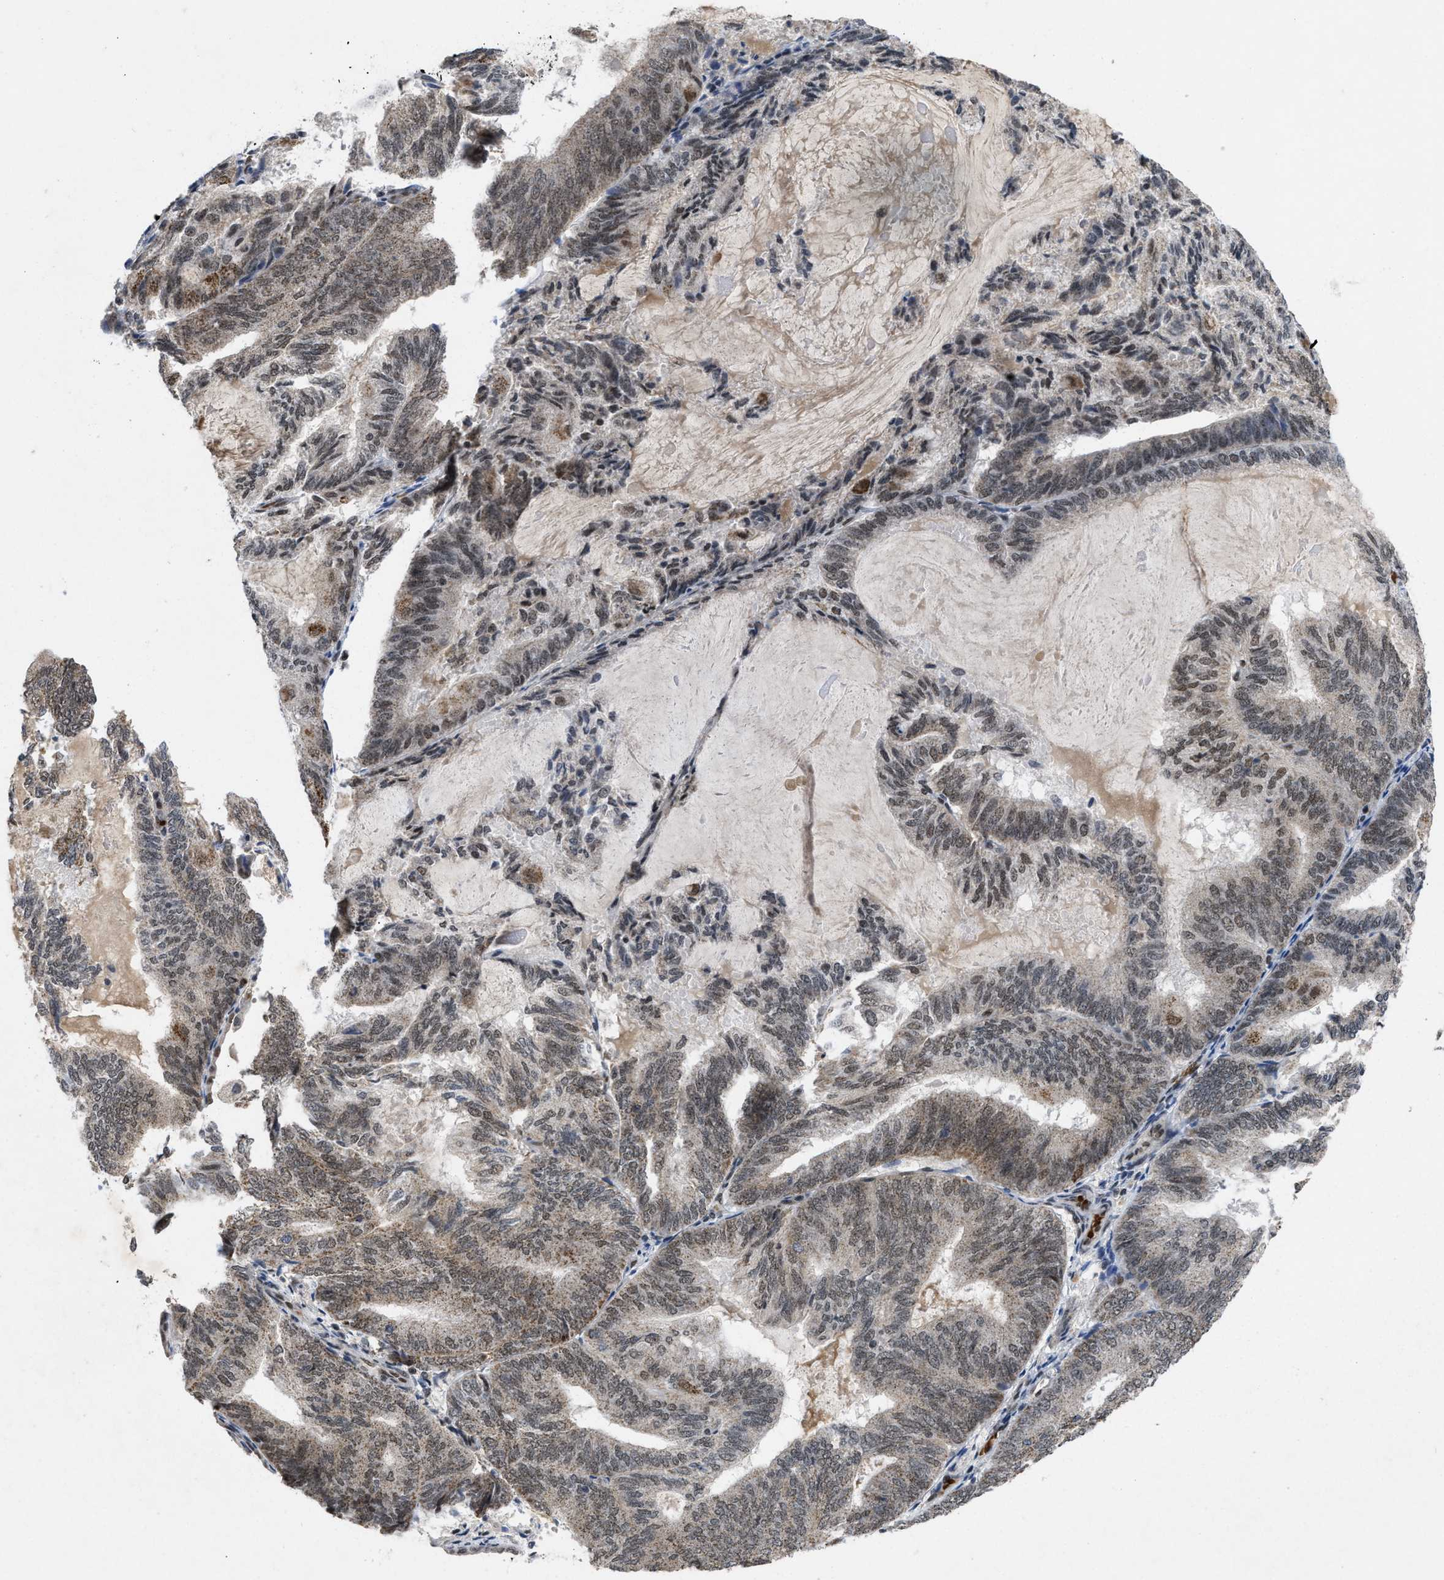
{"staining": {"intensity": "weak", "quantity": ">75%", "location": "nuclear"}, "tissue": "endometrial cancer", "cell_type": "Tumor cells", "image_type": "cancer", "snomed": [{"axis": "morphology", "description": "Adenocarcinoma, NOS"}, {"axis": "topography", "description": "Endometrium"}], "caption": "IHC photomicrograph of endometrial cancer stained for a protein (brown), which reveals low levels of weak nuclear staining in about >75% of tumor cells.", "gene": "ZNF346", "patient": {"sex": "female", "age": 81}}